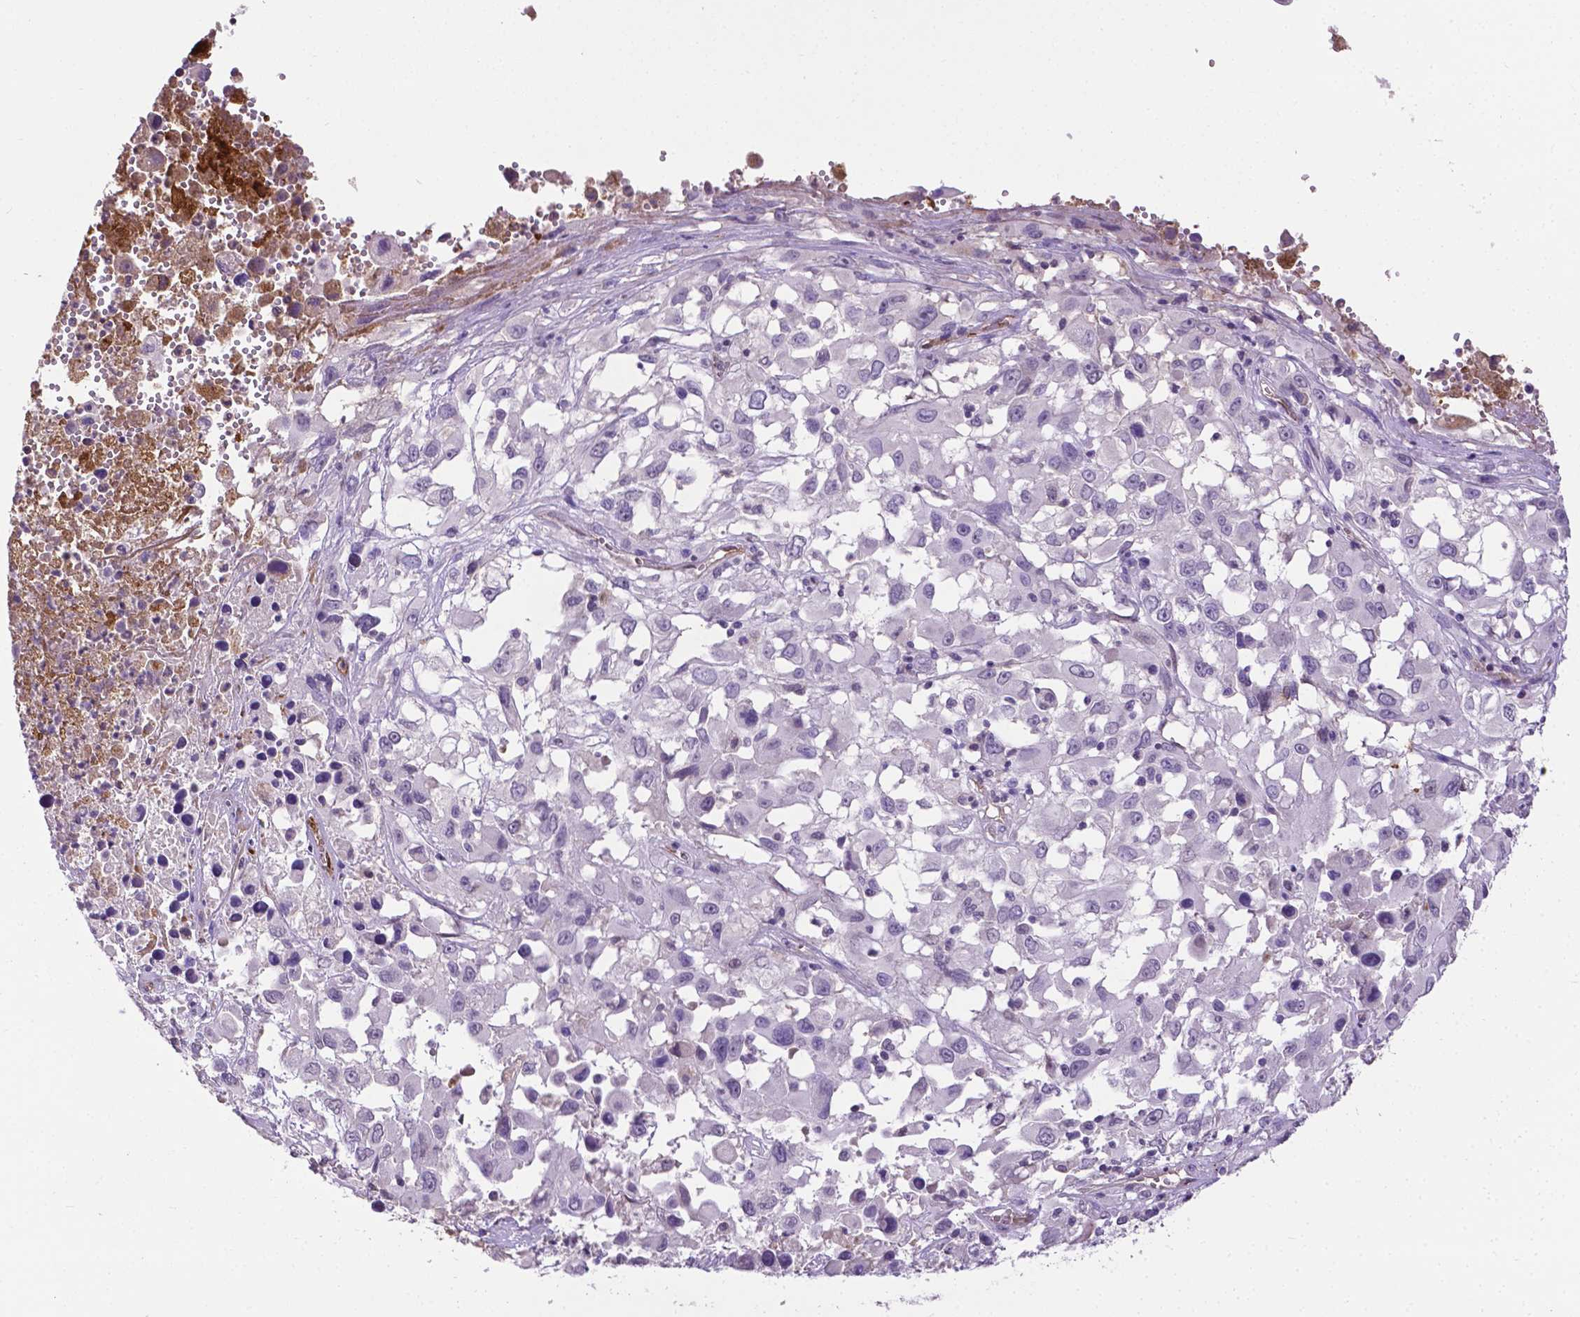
{"staining": {"intensity": "negative", "quantity": "none", "location": "none"}, "tissue": "melanoma", "cell_type": "Tumor cells", "image_type": "cancer", "snomed": [{"axis": "morphology", "description": "Malignant melanoma, Metastatic site"}, {"axis": "topography", "description": "Soft tissue"}], "caption": "DAB immunohistochemical staining of melanoma demonstrates no significant staining in tumor cells.", "gene": "APOE", "patient": {"sex": "male", "age": 50}}